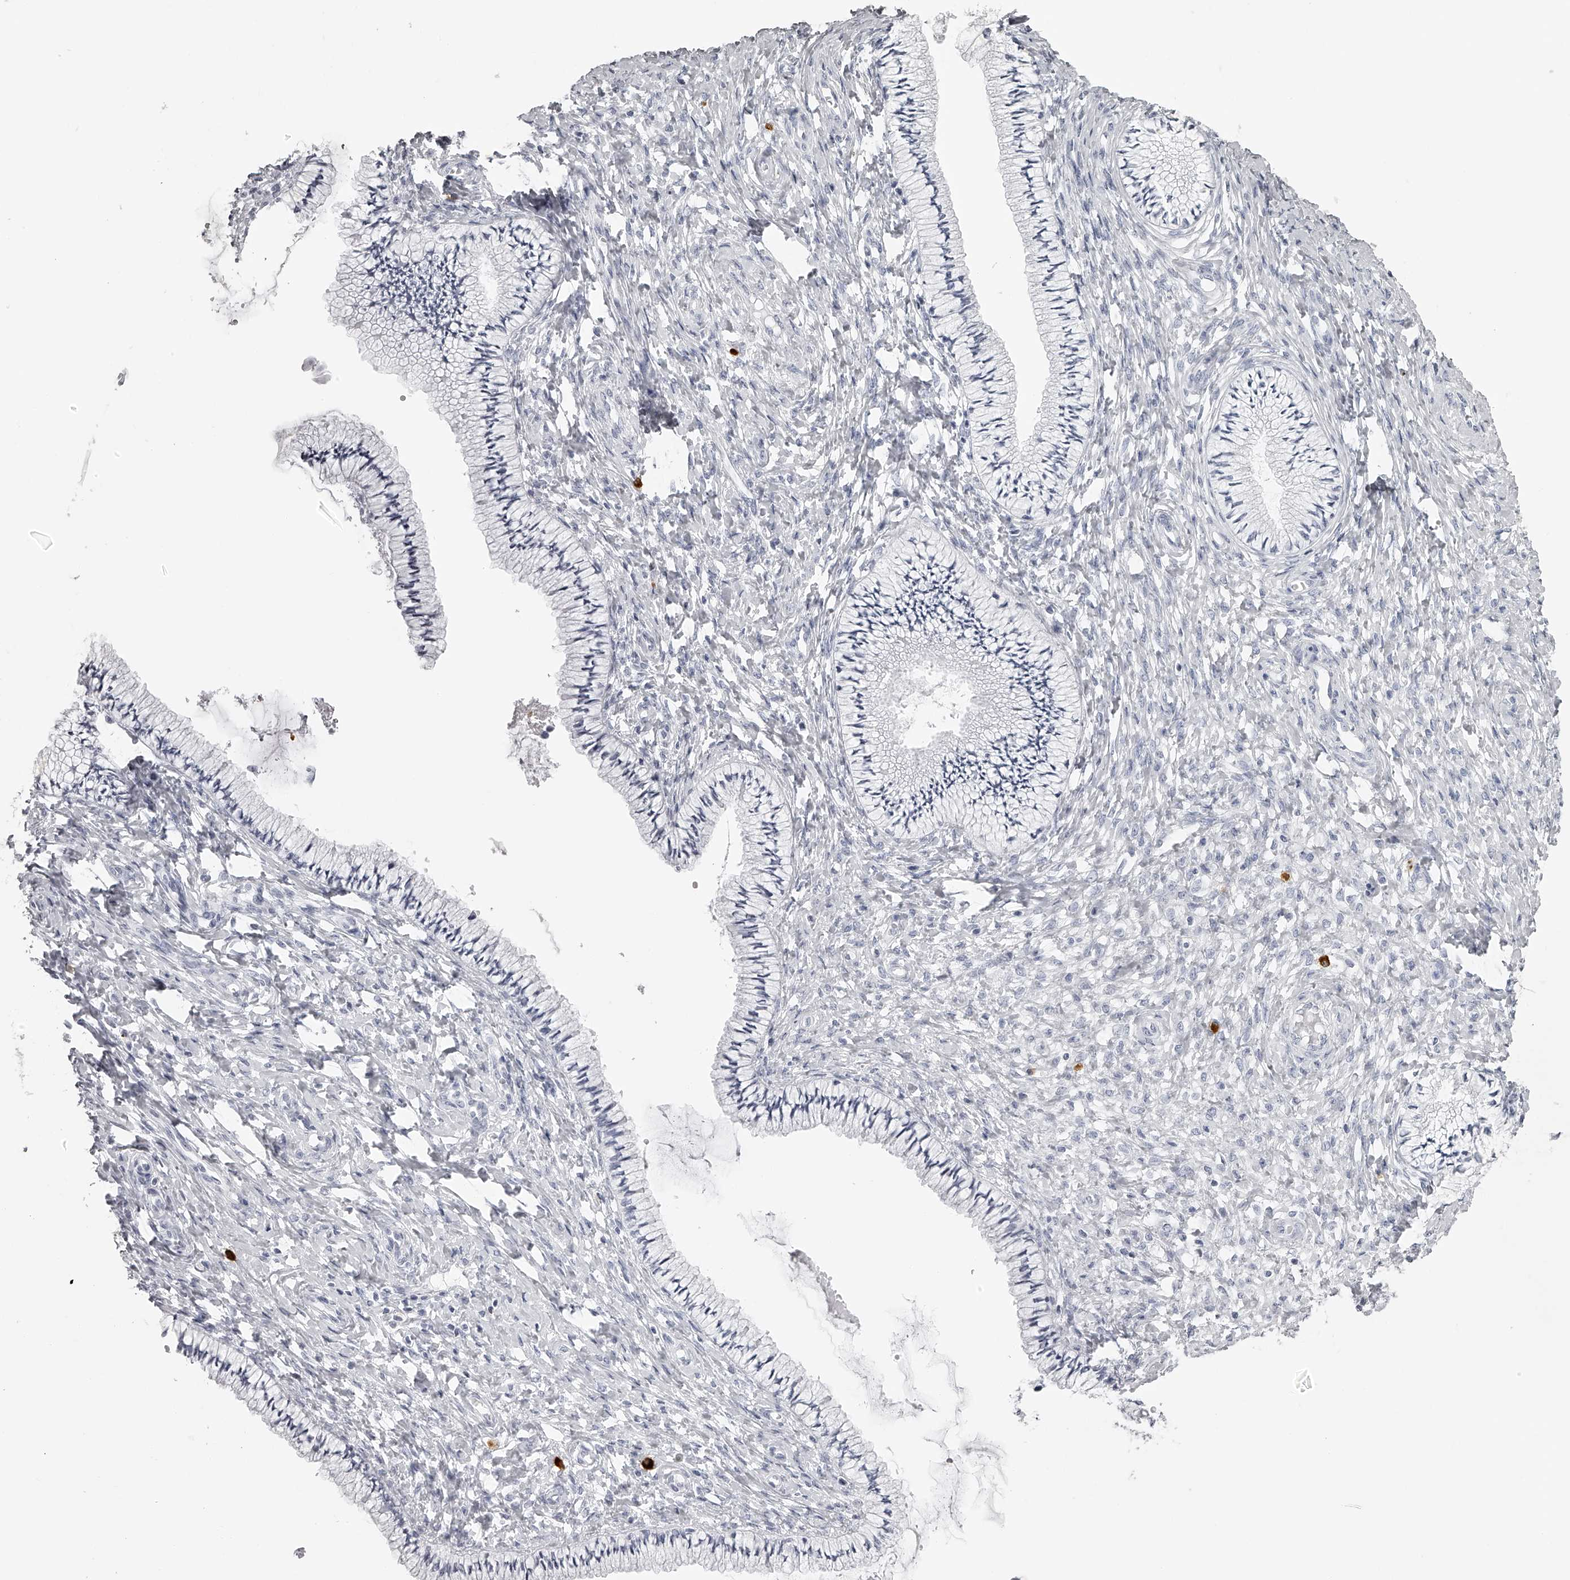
{"staining": {"intensity": "negative", "quantity": "none", "location": "none"}, "tissue": "cervix", "cell_type": "Glandular cells", "image_type": "normal", "snomed": [{"axis": "morphology", "description": "Normal tissue, NOS"}, {"axis": "topography", "description": "Cervix"}], "caption": "This is a photomicrograph of IHC staining of benign cervix, which shows no expression in glandular cells.", "gene": "SEC11C", "patient": {"sex": "female", "age": 36}}